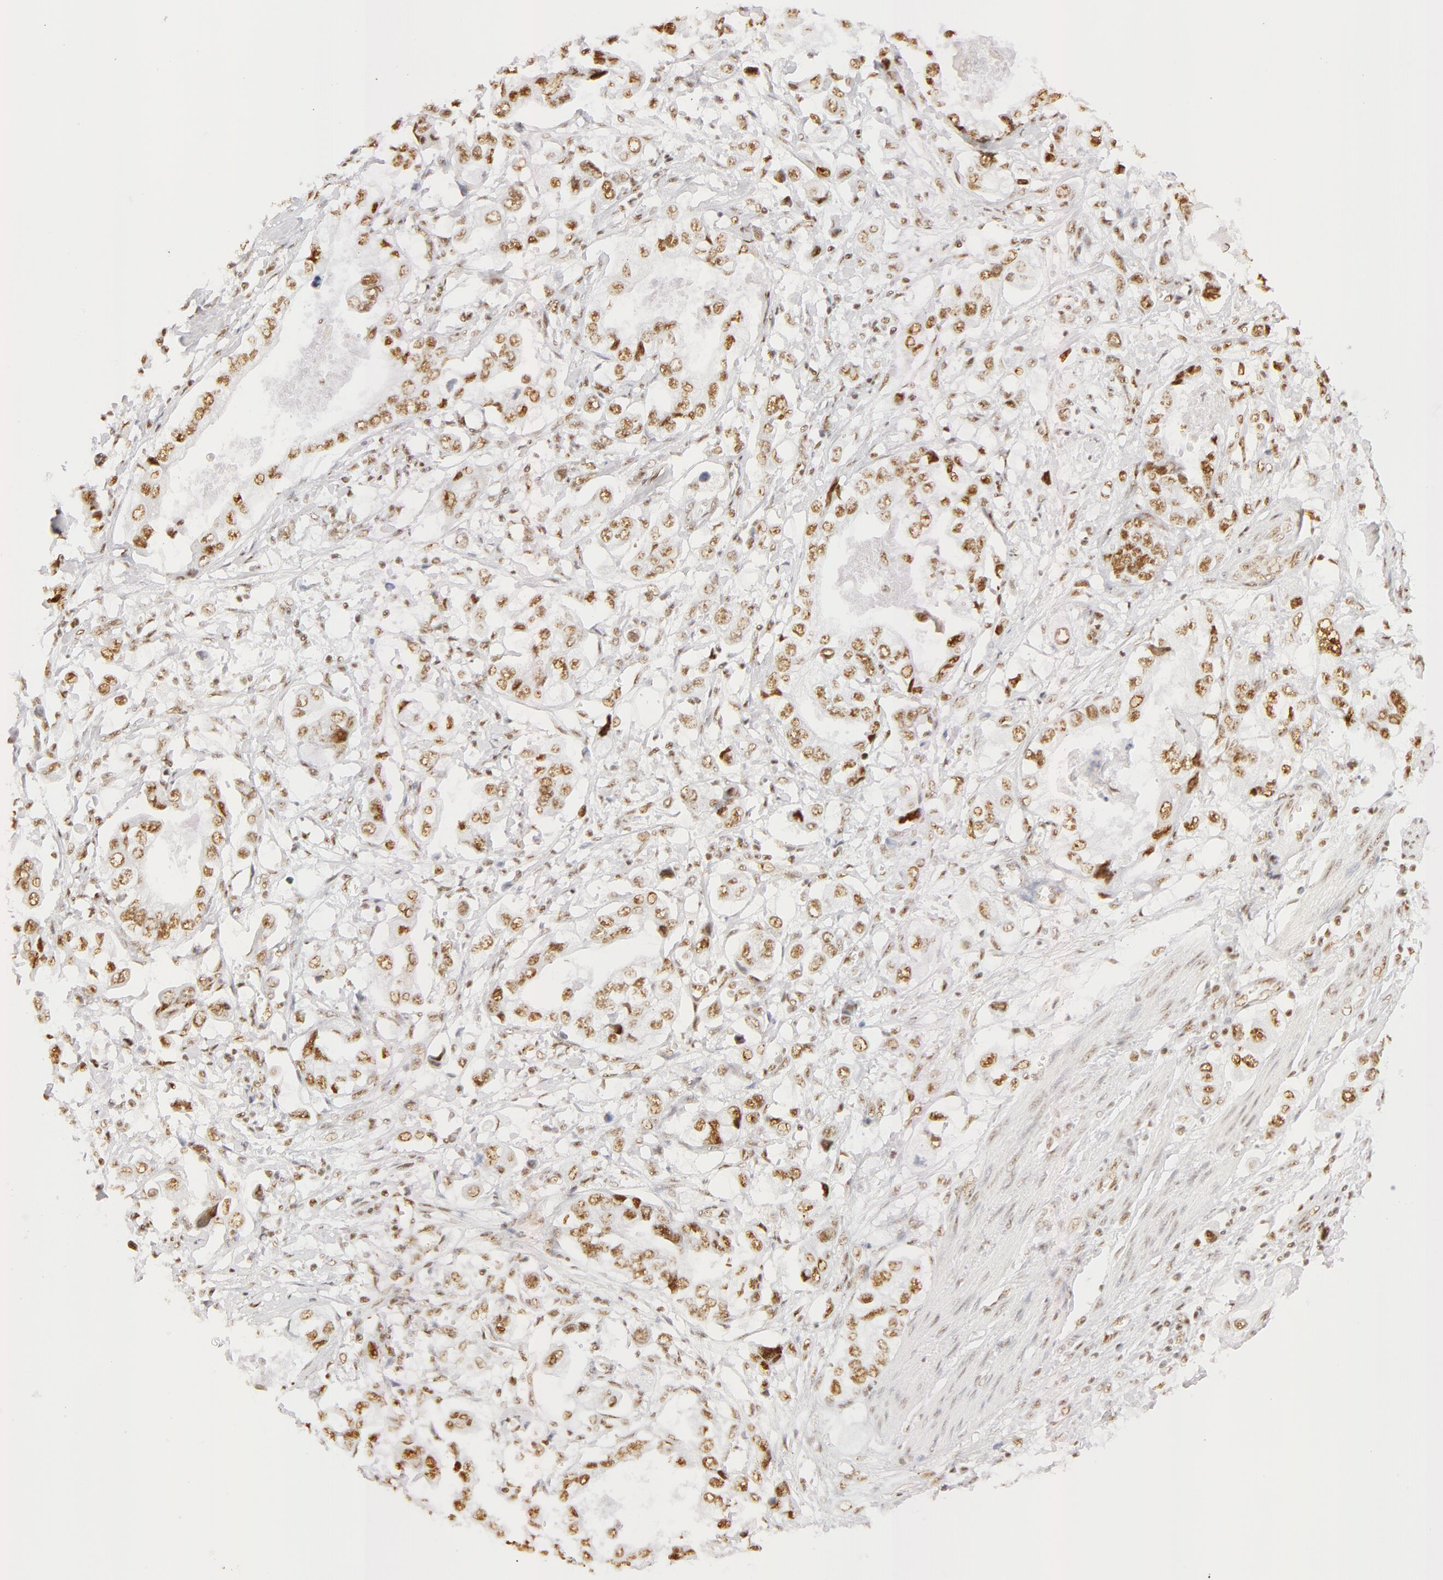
{"staining": {"intensity": "moderate", "quantity": ">75%", "location": "nuclear"}, "tissue": "stomach cancer", "cell_type": "Tumor cells", "image_type": "cancer", "snomed": [{"axis": "morphology", "description": "Adenocarcinoma, NOS"}, {"axis": "topography", "description": "Pancreas"}, {"axis": "topography", "description": "Stomach, upper"}], "caption": "Protein expression analysis of human stomach cancer (adenocarcinoma) reveals moderate nuclear positivity in approximately >75% of tumor cells.", "gene": "RBM39", "patient": {"sex": "male", "age": 77}}